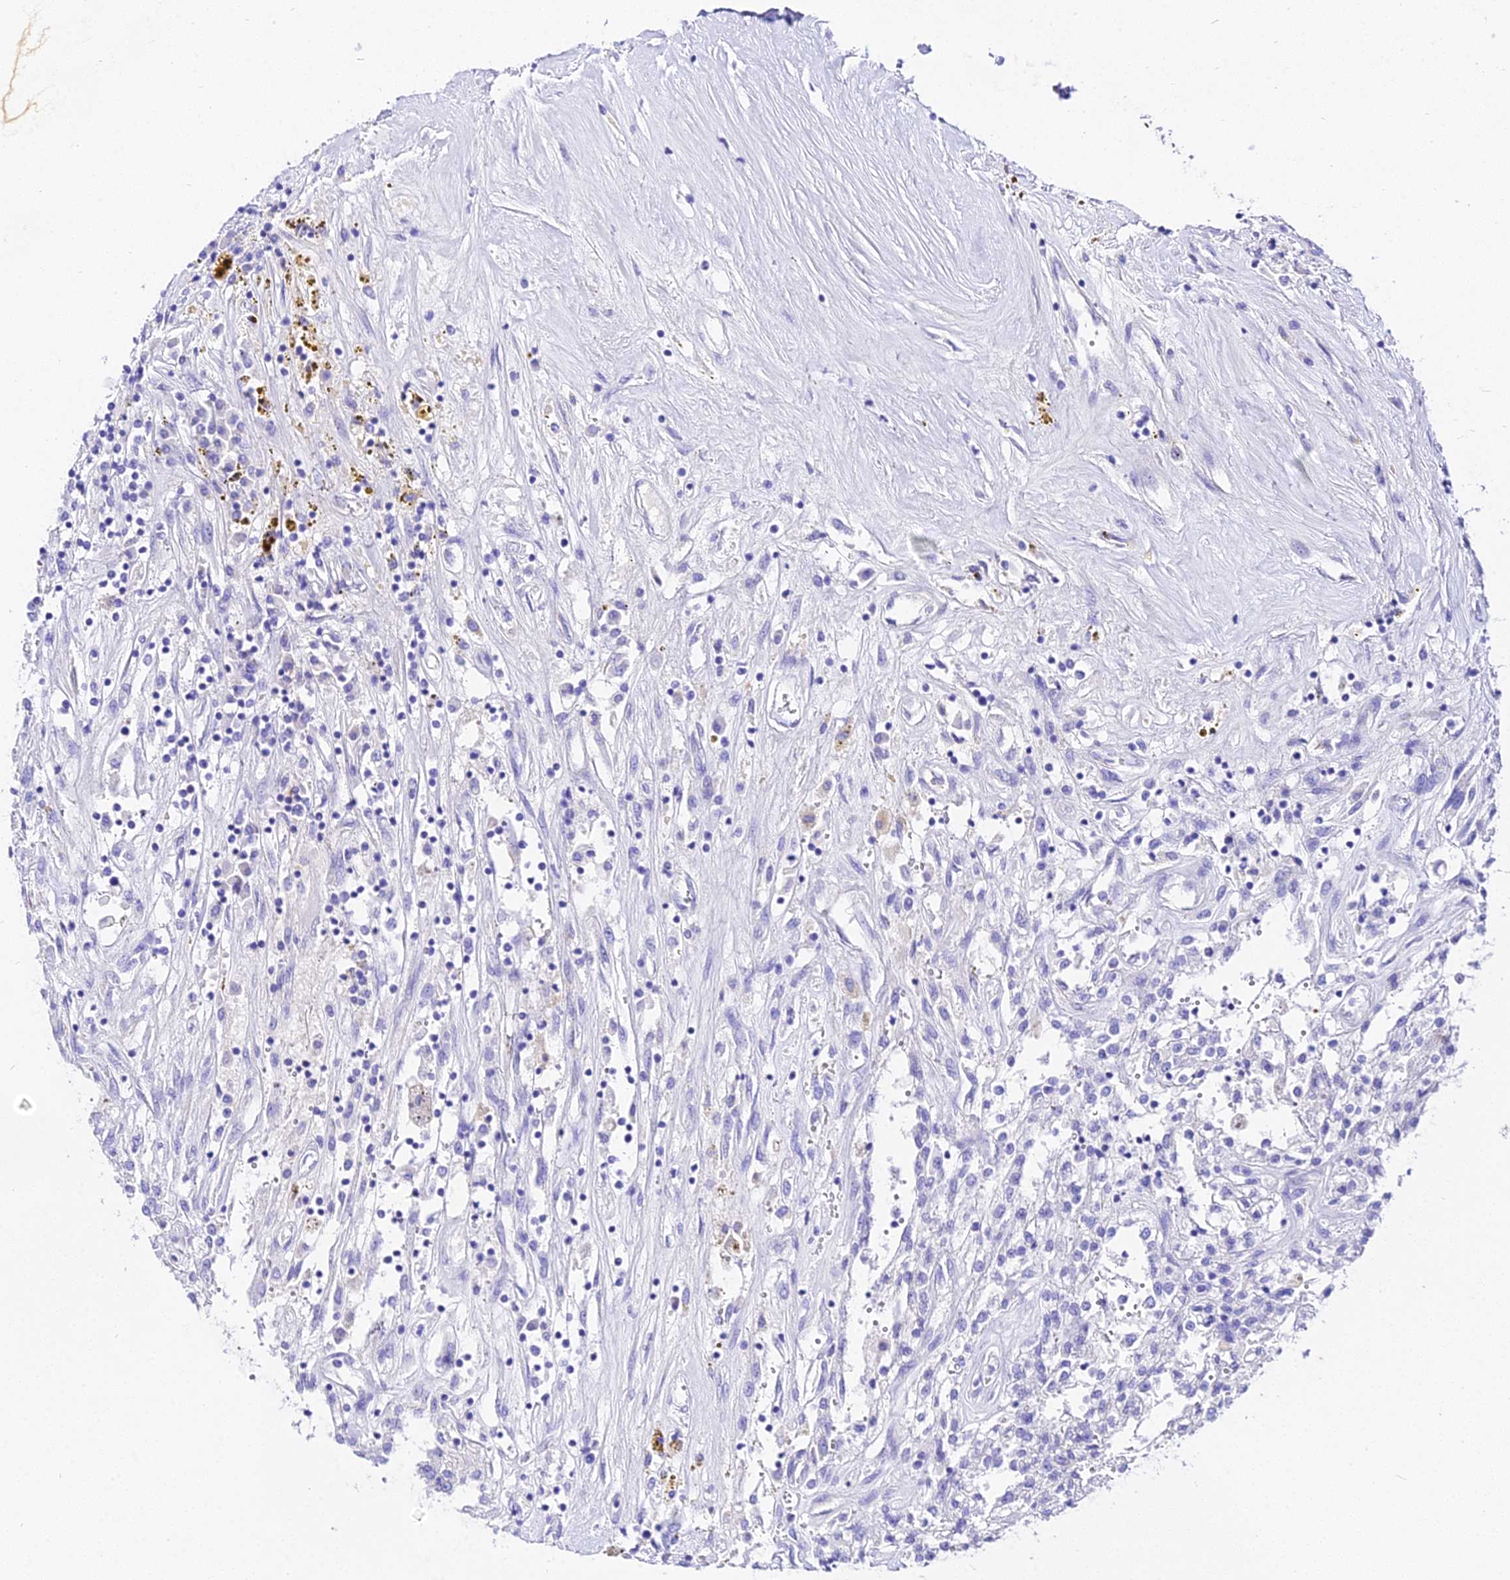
{"staining": {"intensity": "negative", "quantity": "none", "location": "none"}, "tissue": "renal cancer", "cell_type": "Tumor cells", "image_type": "cancer", "snomed": [{"axis": "morphology", "description": "Adenocarcinoma, NOS"}, {"axis": "topography", "description": "Kidney"}], "caption": "Protein analysis of renal adenocarcinoma demonstrates no significant staining in tumor cells. (Immunohistochemistry (ihc), brightfield microscopy, high magnification).", "gene": "DEFB106A", "patient": {"sex": "female", "age": 52}}